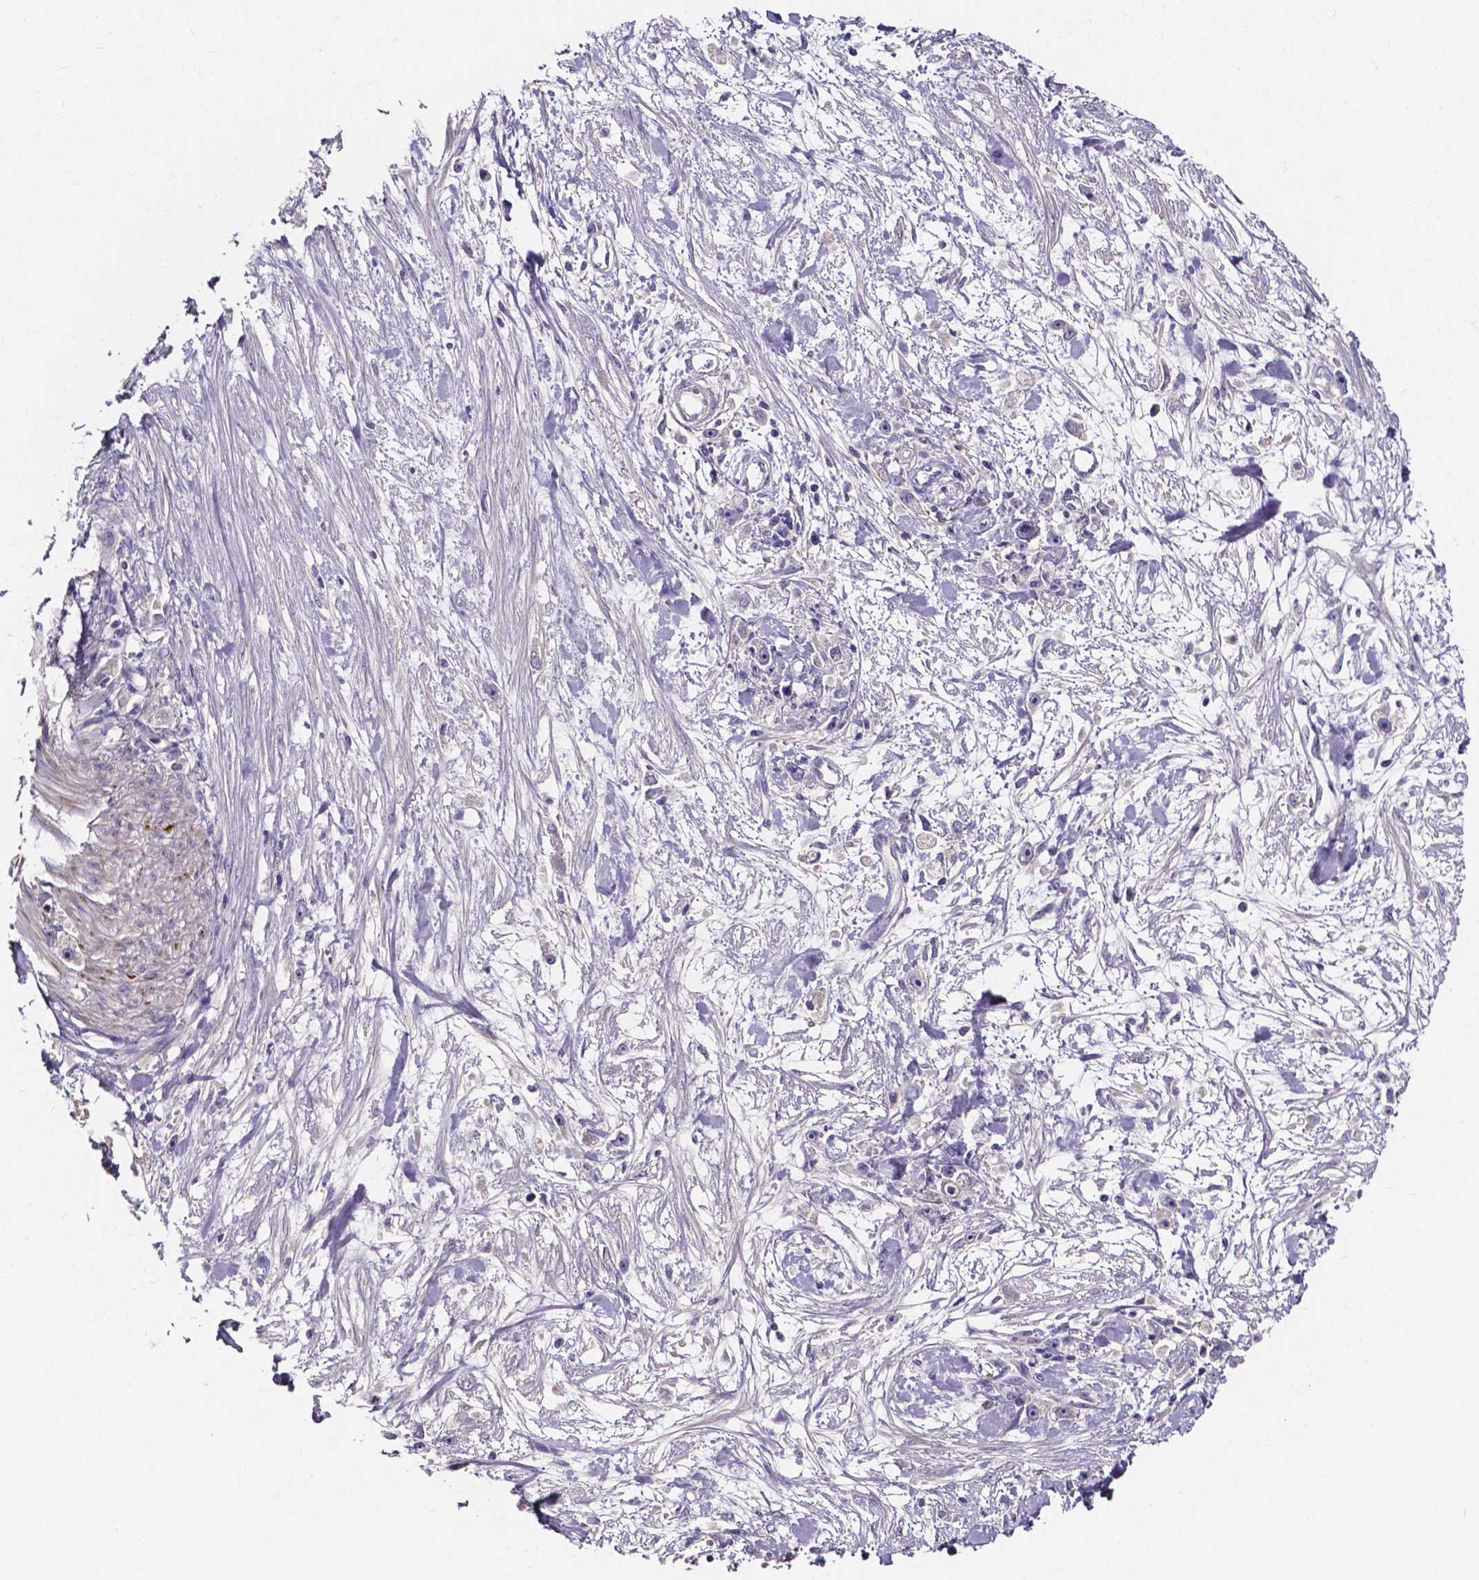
{"staining": {"intensity": "negative", "quantity": "none", "location": "none"}, "tissue": "stomach cancer", "cell_type": "Tumor cells", "image_type": "cancer", "snomed": [{"axis": "morphology", "description": "Adenocarcinoma, NOS"}, {"axis": "topography", "description": "Stomach"}], "caption": "Tumor cells are negative for brown protein staining in adenocarcinoma (stomach).", "gene": "SPOCD1", "patient": {"sex": "female", "age": 59}}